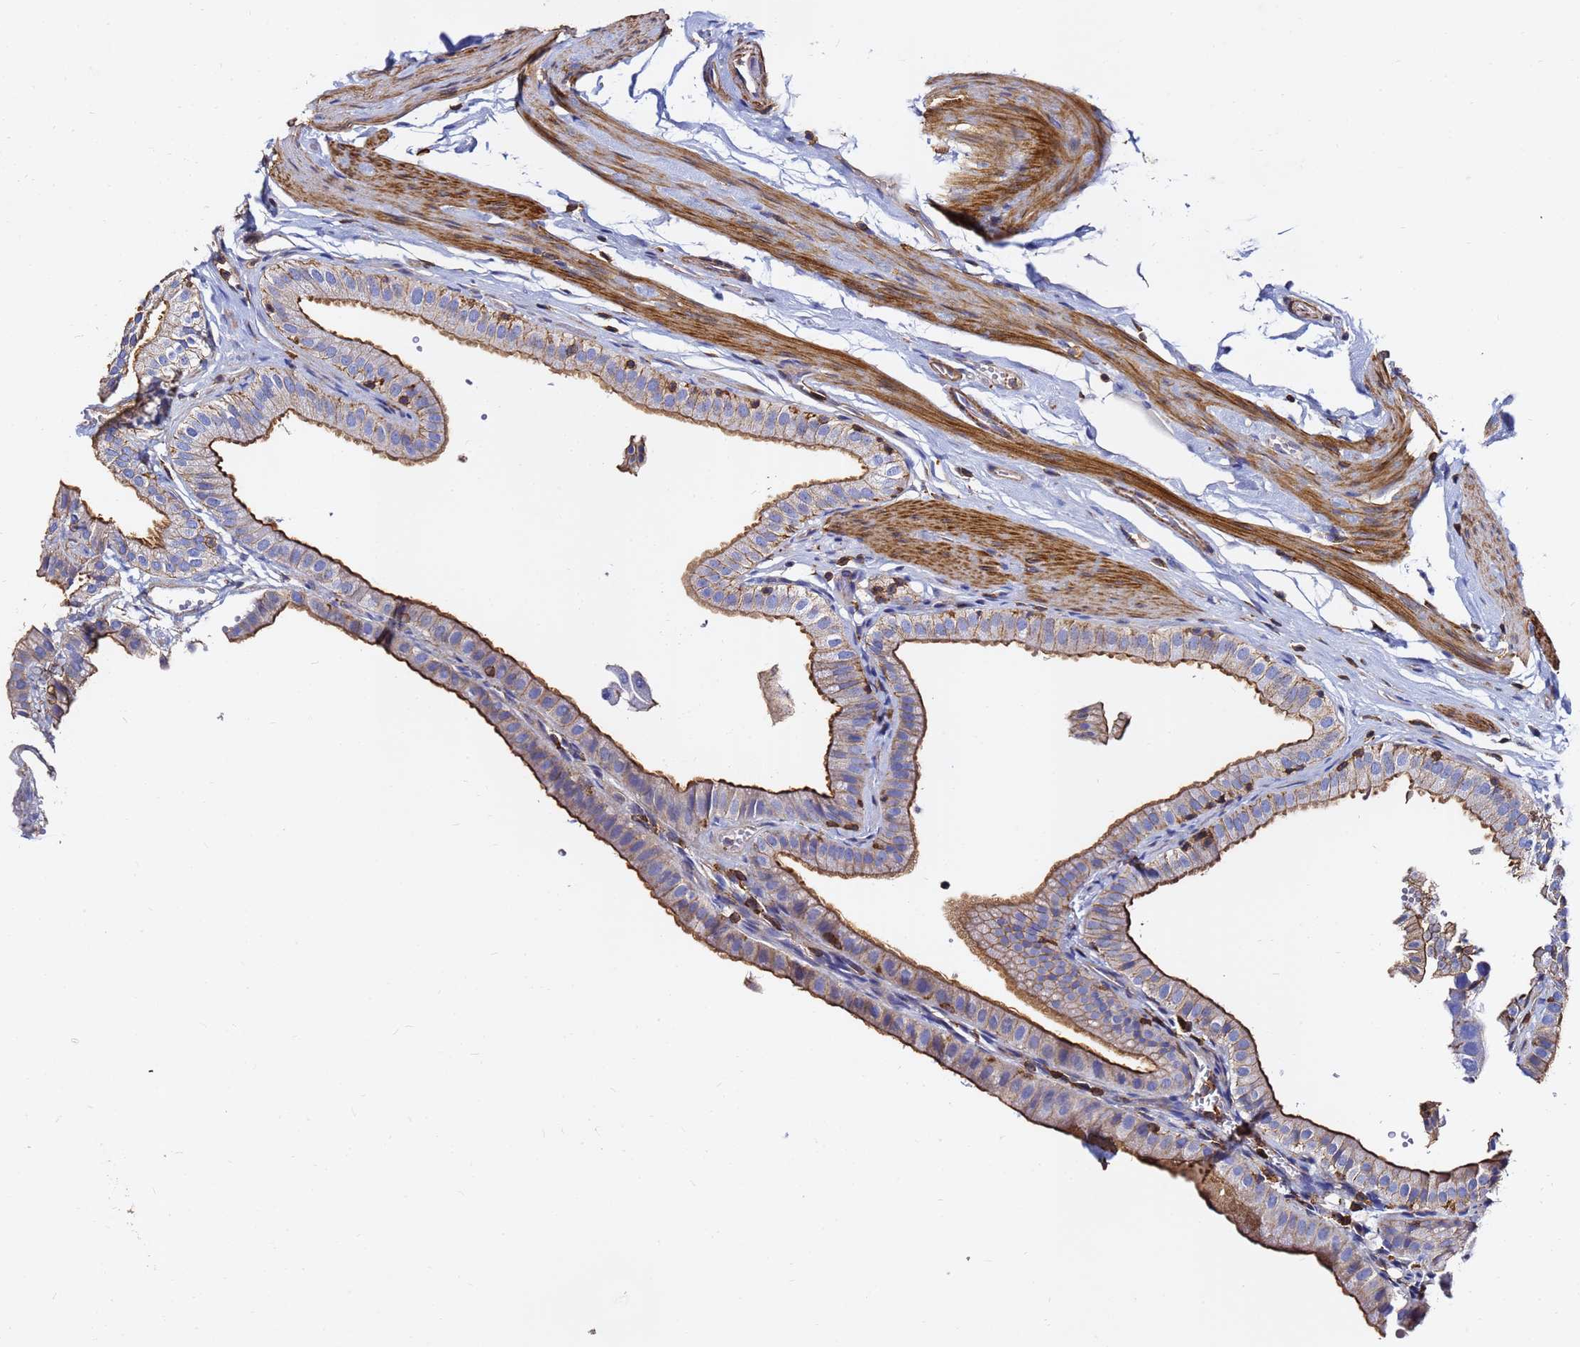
{"staining": {"intensity": "strong", "quantity": ">75%", "location": "cytoplasmic/membranous"}, "tissue": "gallbladder", "cell_type": "Glandular cells", "image_type": "normal", "snomed": [{"axis": "morphology", "description": "Normal tissue, NOS"}, {"axis": "topography", "description": "Gallbladder"}], "caption": "DAB (3,3'-diaminobenzidine) immunohistochemical staining of normal gallbladder shows strong cytoplasmic/membranous protein positivity in approximately >75% of glandular cells. Immunohistochemistry stains the protein of interest in brown and the nuclei are stained blue.", "gene": "ACTA1", "patient": {"sex": "female", "age": 61}}